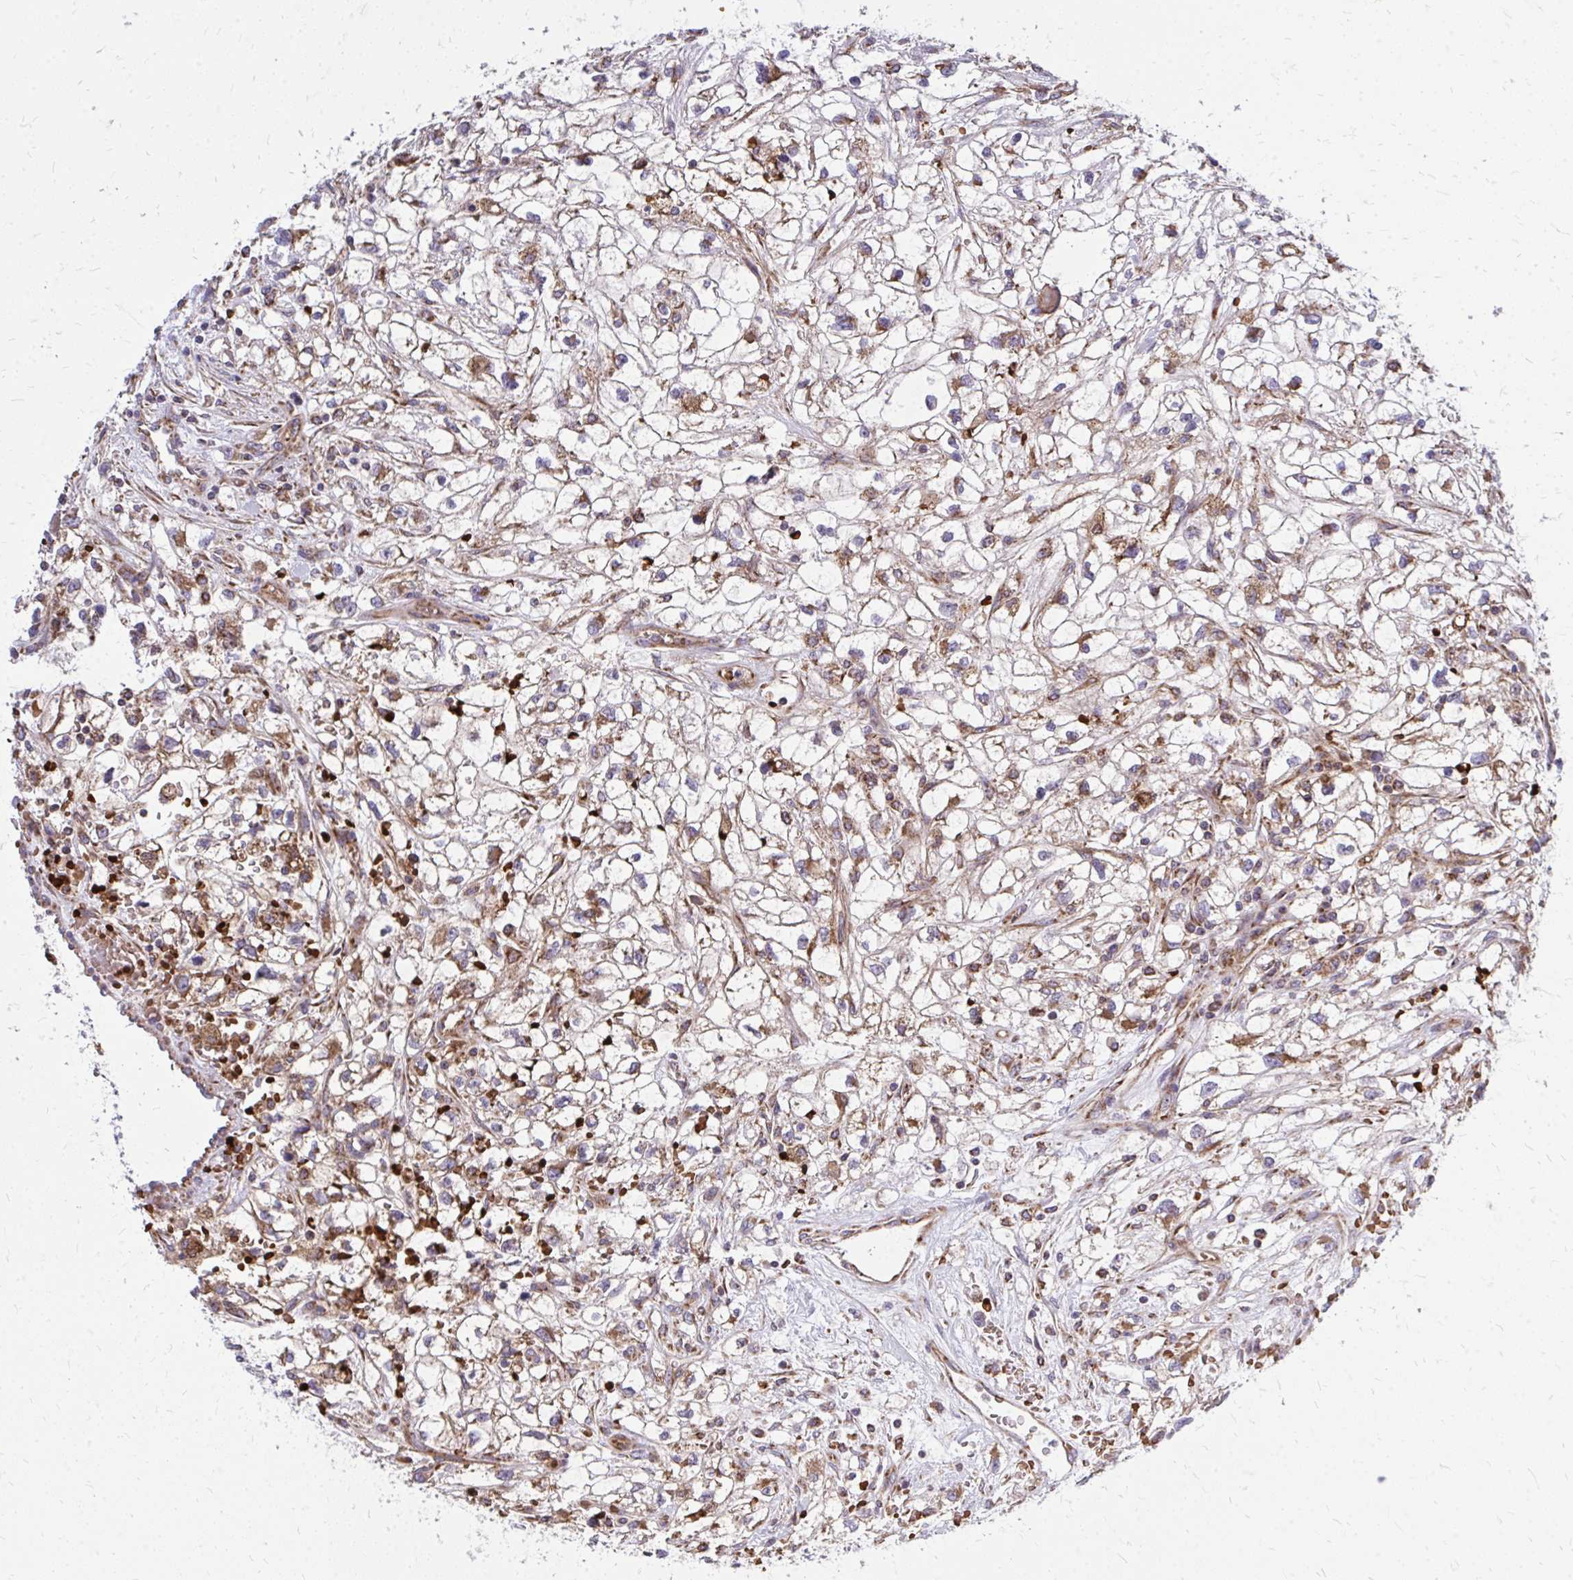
{"staining": {"intensity": "moderate", "quantity": ">75%", "location": "cytoplasmic/membranous"}, "tissue": "renal cancer", "cell_type": "Tumor cells", "image_type": "cancer", "snomed": [{"axis": "morphology", "description": "Adenocarcinoma, NOS"}, {"axis": "topography", "description": "Kidney"}], "caption": "Immunohistochemical staining of renal cancer (adenocarcinoma) shows medium levels of moderate cytoplasmic/membranous protein expression in about >75% of tumor cells.", "gene": "PDK4", "patient": {"sex": "male", "age": 59}}